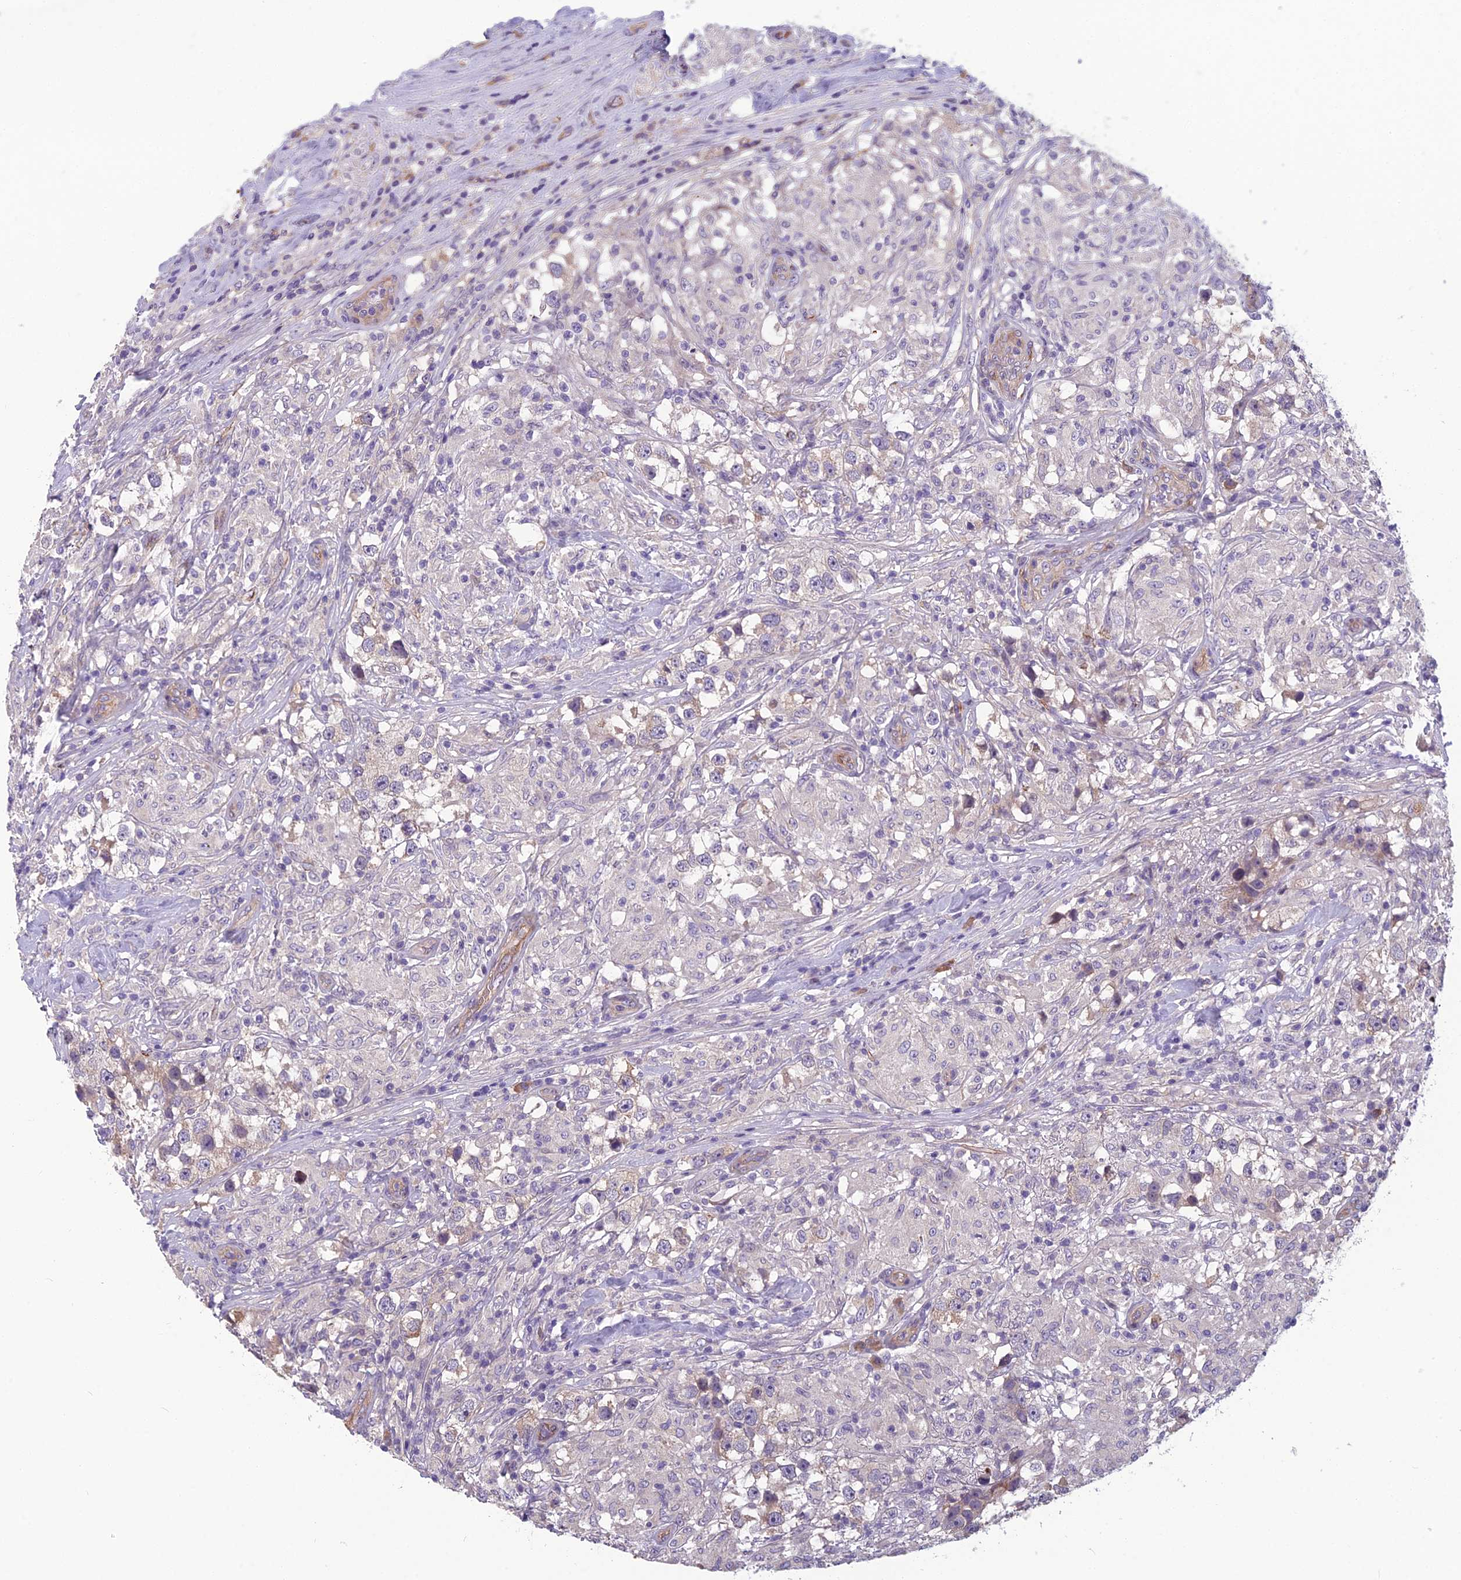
{"staining": {"intensity": "negative", "quantity": "none", "location": "none"}, "tissue": "testis cancer", "cell_type": "Tumor cells", "image_type": "cancer", "snomed": [{"axis": "morphology", "description": "Seminoma, NOS"}, {"axis": "topography", "description": "Testis"}], "caption": "Testis cancer stained for a protein using IHC reveals no positivity tumor cells.", "gene": "TSPAN15", "patient": {"sex": "male", "age": 46}}